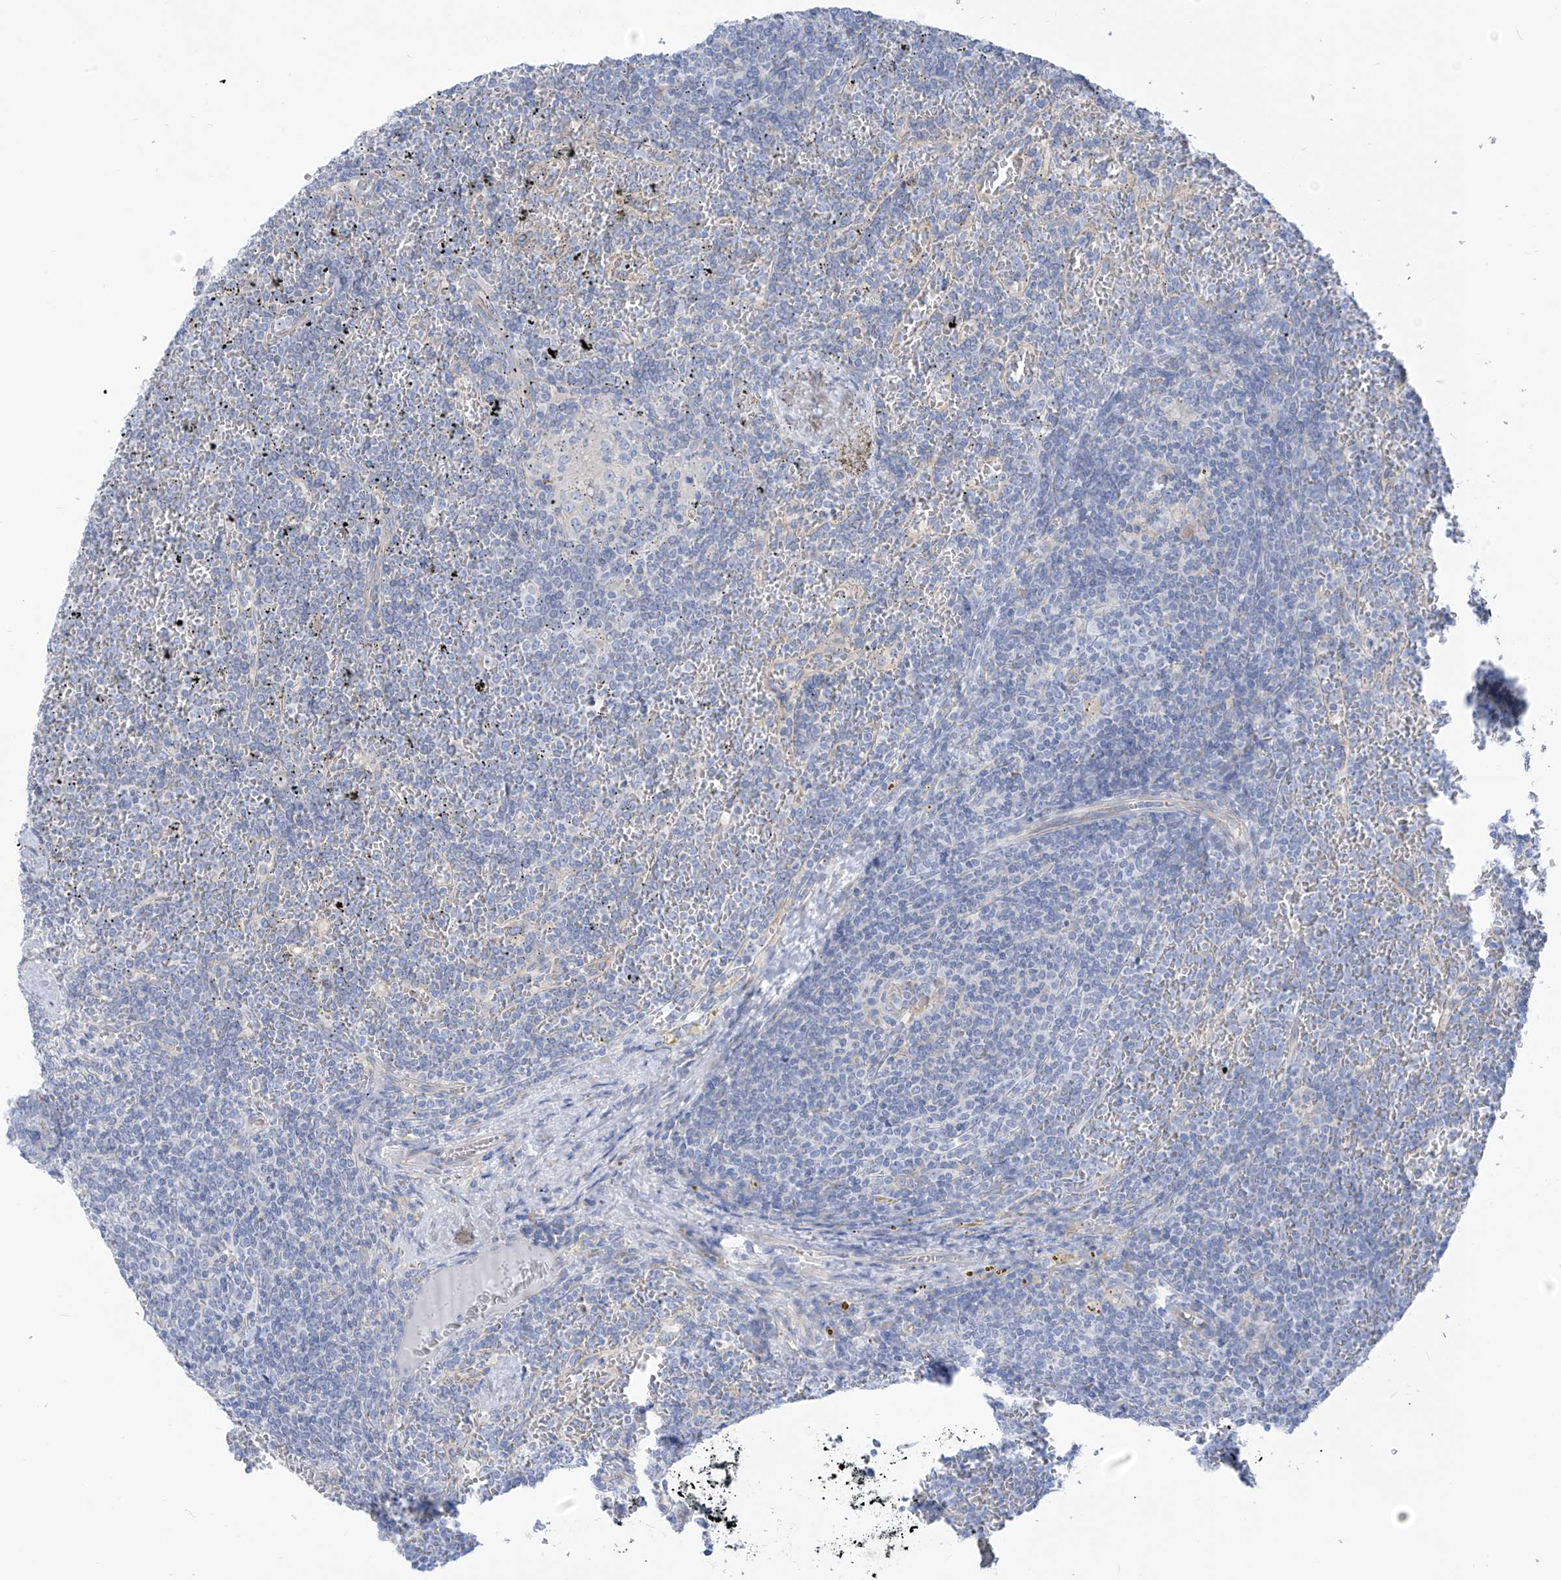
{"staining": {"intensity": "negative", "quantity": "none", "location": "none"}, "tissue": "lymphoma", "cell_type": "Tumor cells", "image_type": "cancer", "snomed": [{"axis": "morphology", "description": "Malignant lymphoma, non-Hodgkin's type, Low grade"}, {"axis": "topography", "description": "Spleen"}], "caption": "Immunohistochemistry (IHC) of human lymphoma reveals no expression in tumor cells.", "gene": "RCN2", "patient": {"sex": "female", "age": 19}}